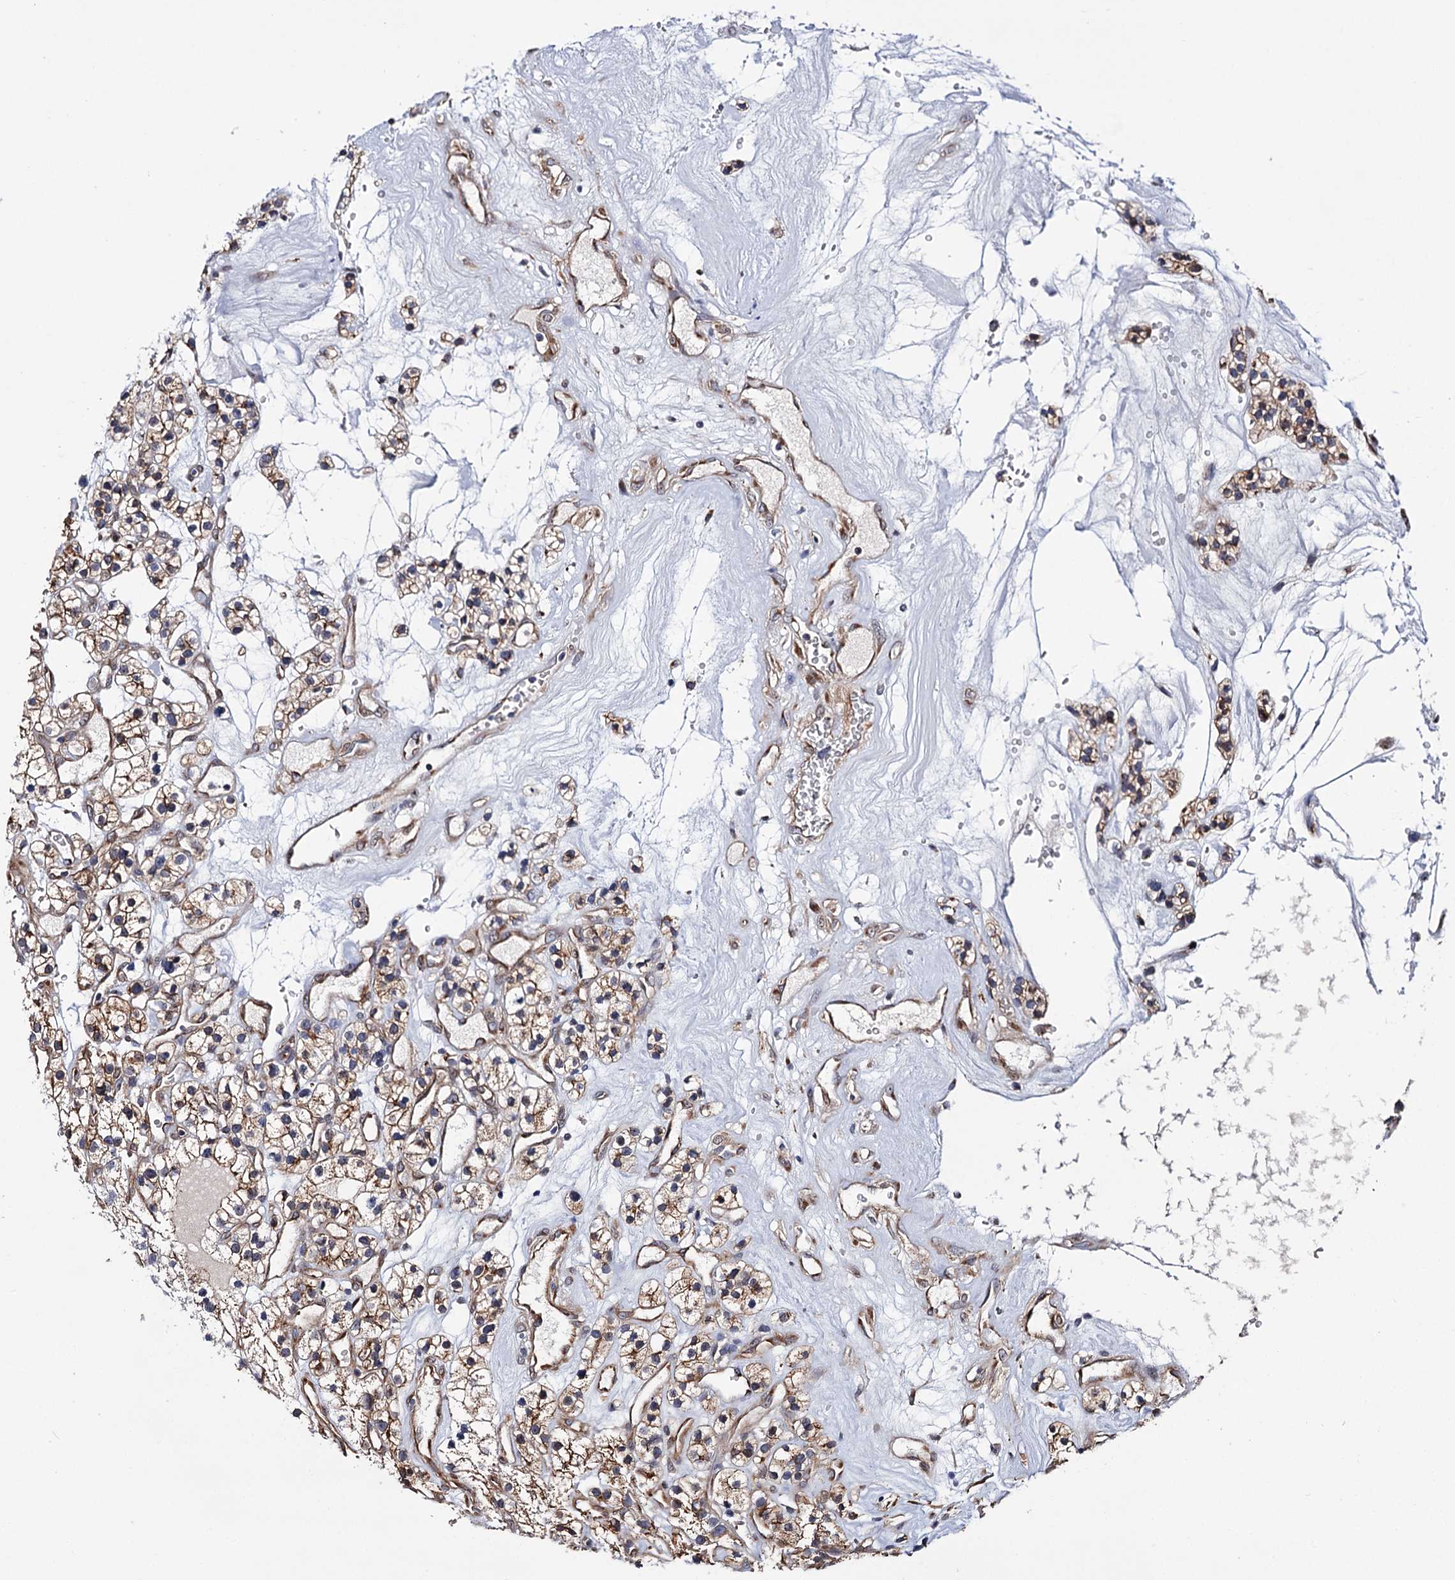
{"staining": {"intensity": "moderate", "quantity": ">75%", "location": "cytoplasmic/membranous"}, "tissue": "renal cancer", "cell_type": "Tumor cells", "image_type": "cancer", "snomed": [{"axis": "morphology", "description": "Adenocarcinoma, NOS"}, {"axis": "topography", "description": "Kidney"}], "caption": "Immunohistochemistry staining of renal adenocarcinoma, which displays medium levels of moderate cytoplasmic/membranous expression in about >75% of tumor cells indicating moderate cytoplasmic/membranous protein staining. The staining was performed using DAB (3,3'-diaminobenzidine) (brown) for protein detection and nuclei were counterstained in hematoxylin (blue).", "gene": "C11orf96", "patient": {"sex": "female", "age": 57}}